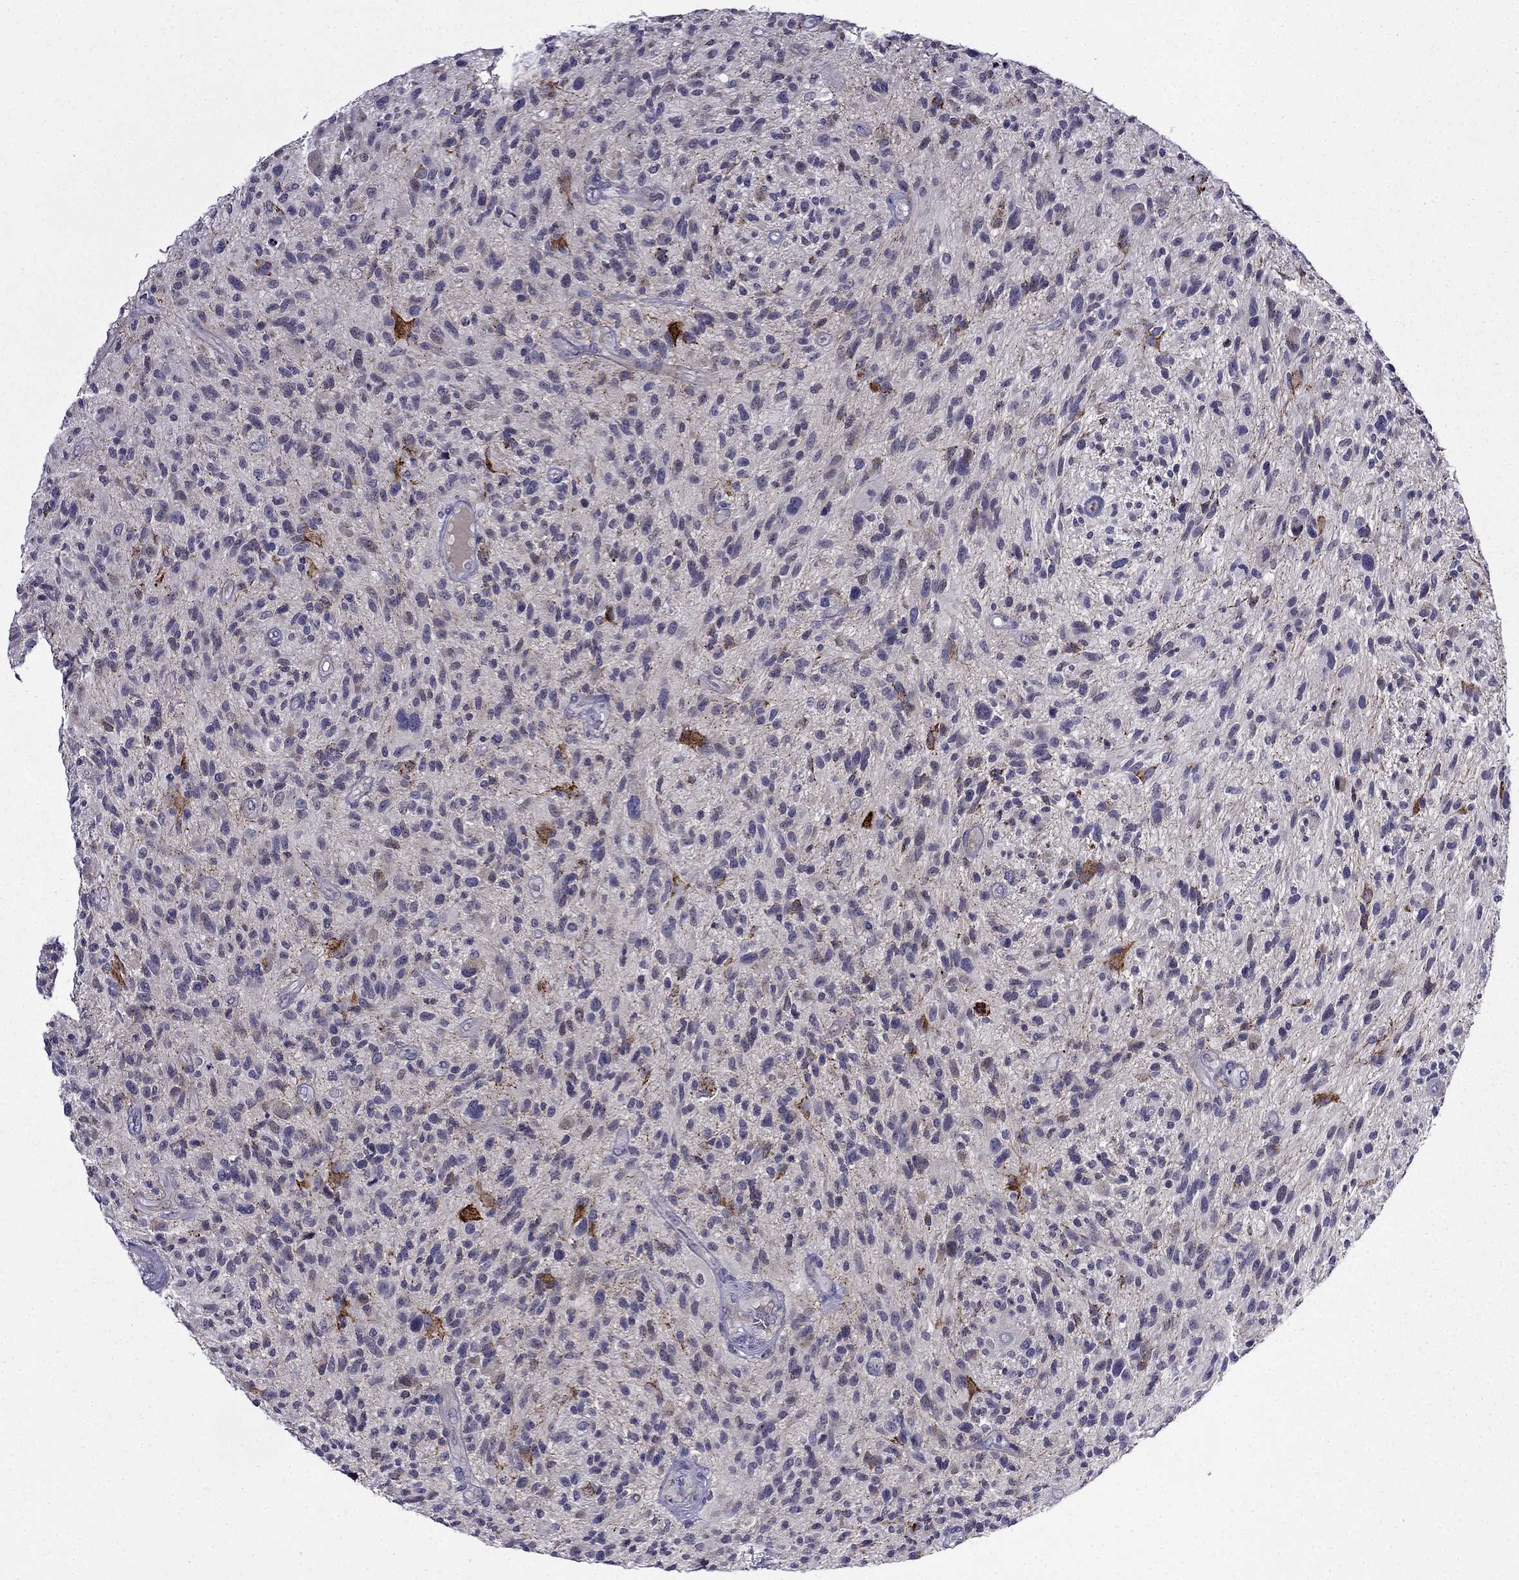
{"staining": {"intensity": "negative", "quantity": "none", "location": "none"}, "tissue": "glioma", "cell_type": "Tumor cells", "image_type": "cancer", "snomed": [{"axis": "morphology", "description": "Glioma, malignant, High grade"}, {"axis": "topography", "description": "Brain"}], "caption": "The immunohistochemistry photomicrograph has no significant staining in tumor cells of malignant high-grade glioma tissue.", "gene": "PI16", "patient": {"sex": "male", "age": 47}}